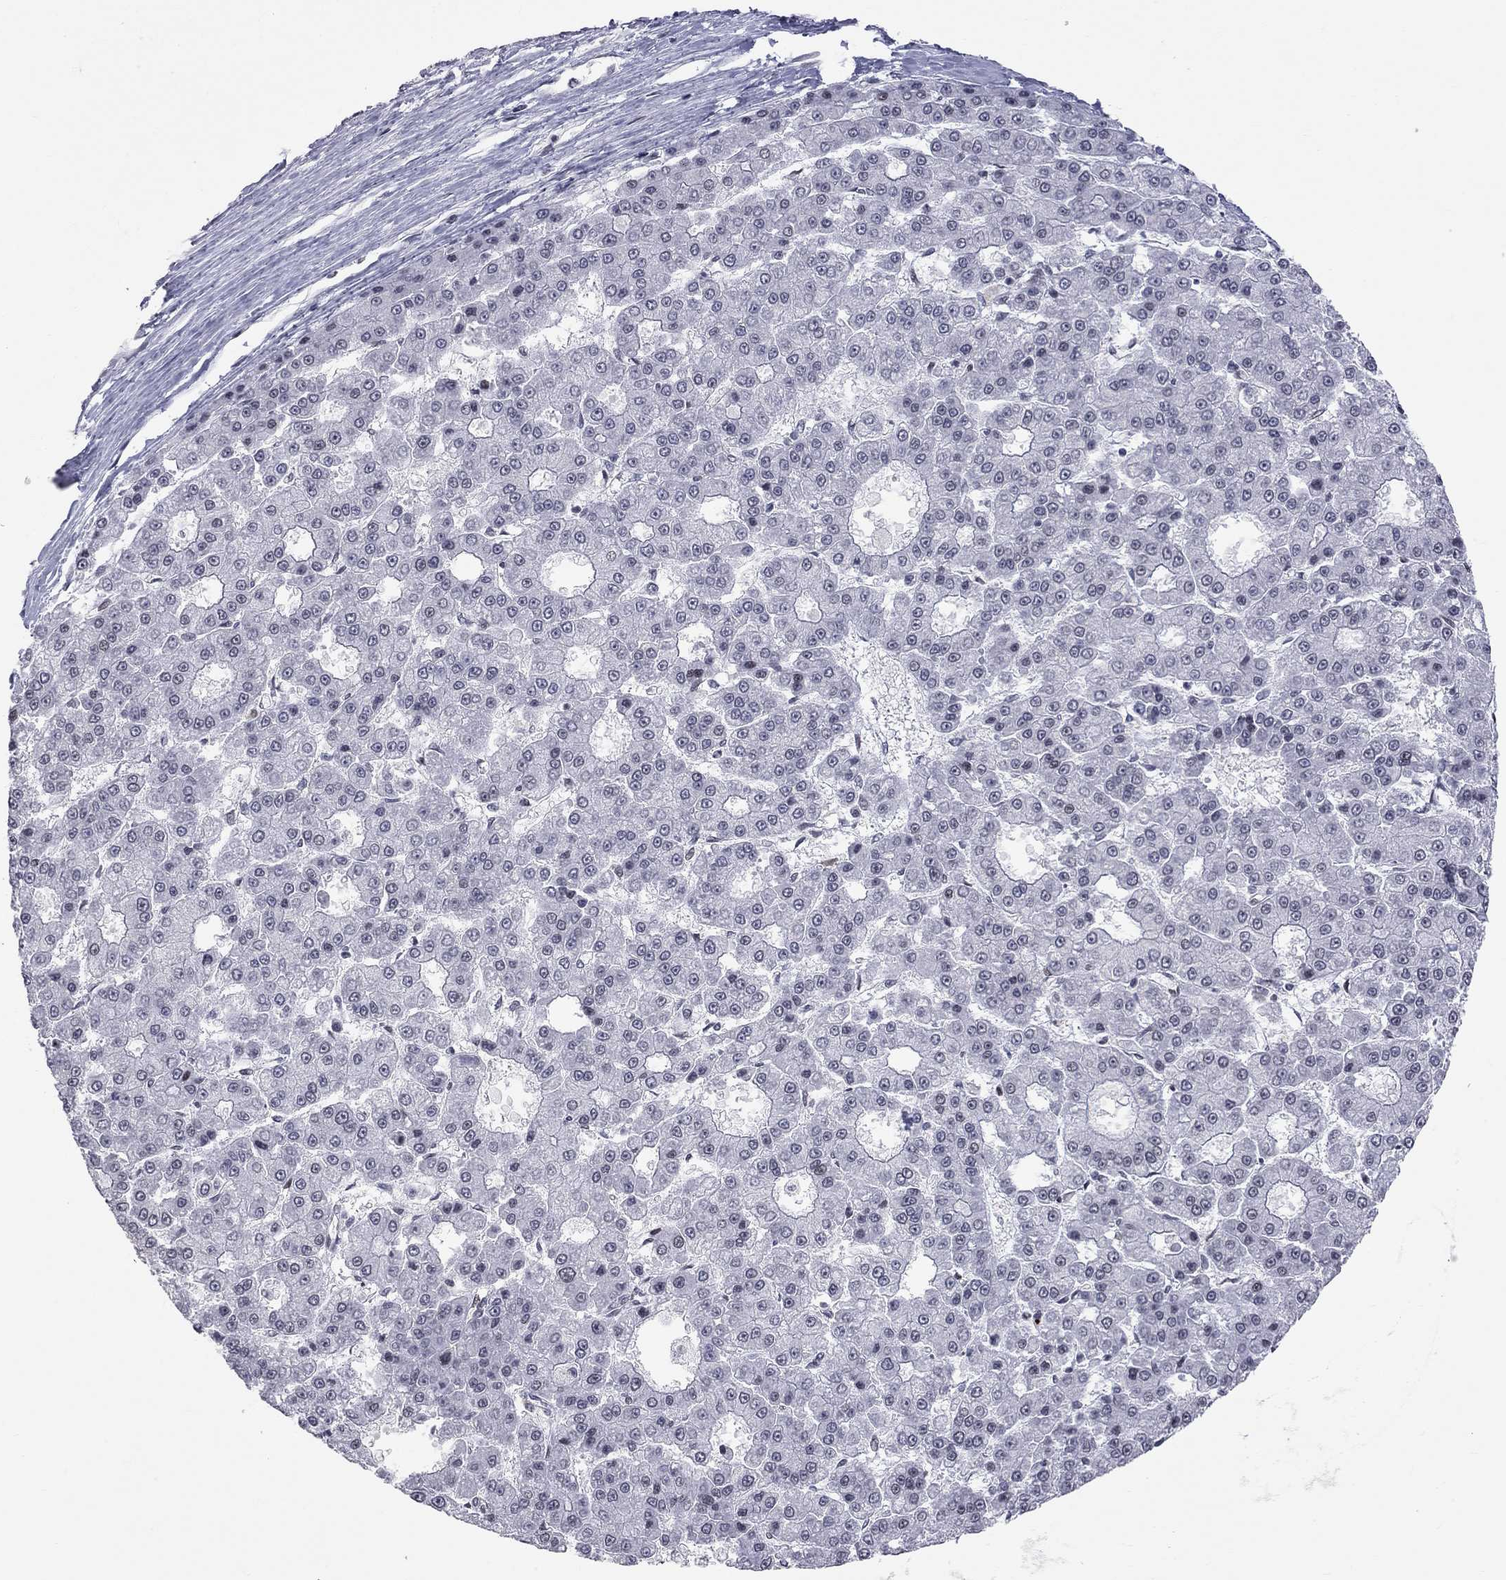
{"staining": {"intensity": "negative", "quantity": "none", "location": "none"}, "tissue": "liver cancer", "cell_type": "Tumor cells", "image_type": "cancer", "snomed": [{"axis": "morphology", "description": "Carcinoma, Hepatocellular, NOS"}, {"axis": "topography", "description": "Liver"}], "caption": "High magnification brightfield microscopy of liver cancer stained with DAB (3,3'-diaminobenzidine) (brown) and counterstained with hematoxylin (blue): tumor cells show no significant staining.", "gene": "MTNR1B", "patient": {"sex": "male", "age": 70}}